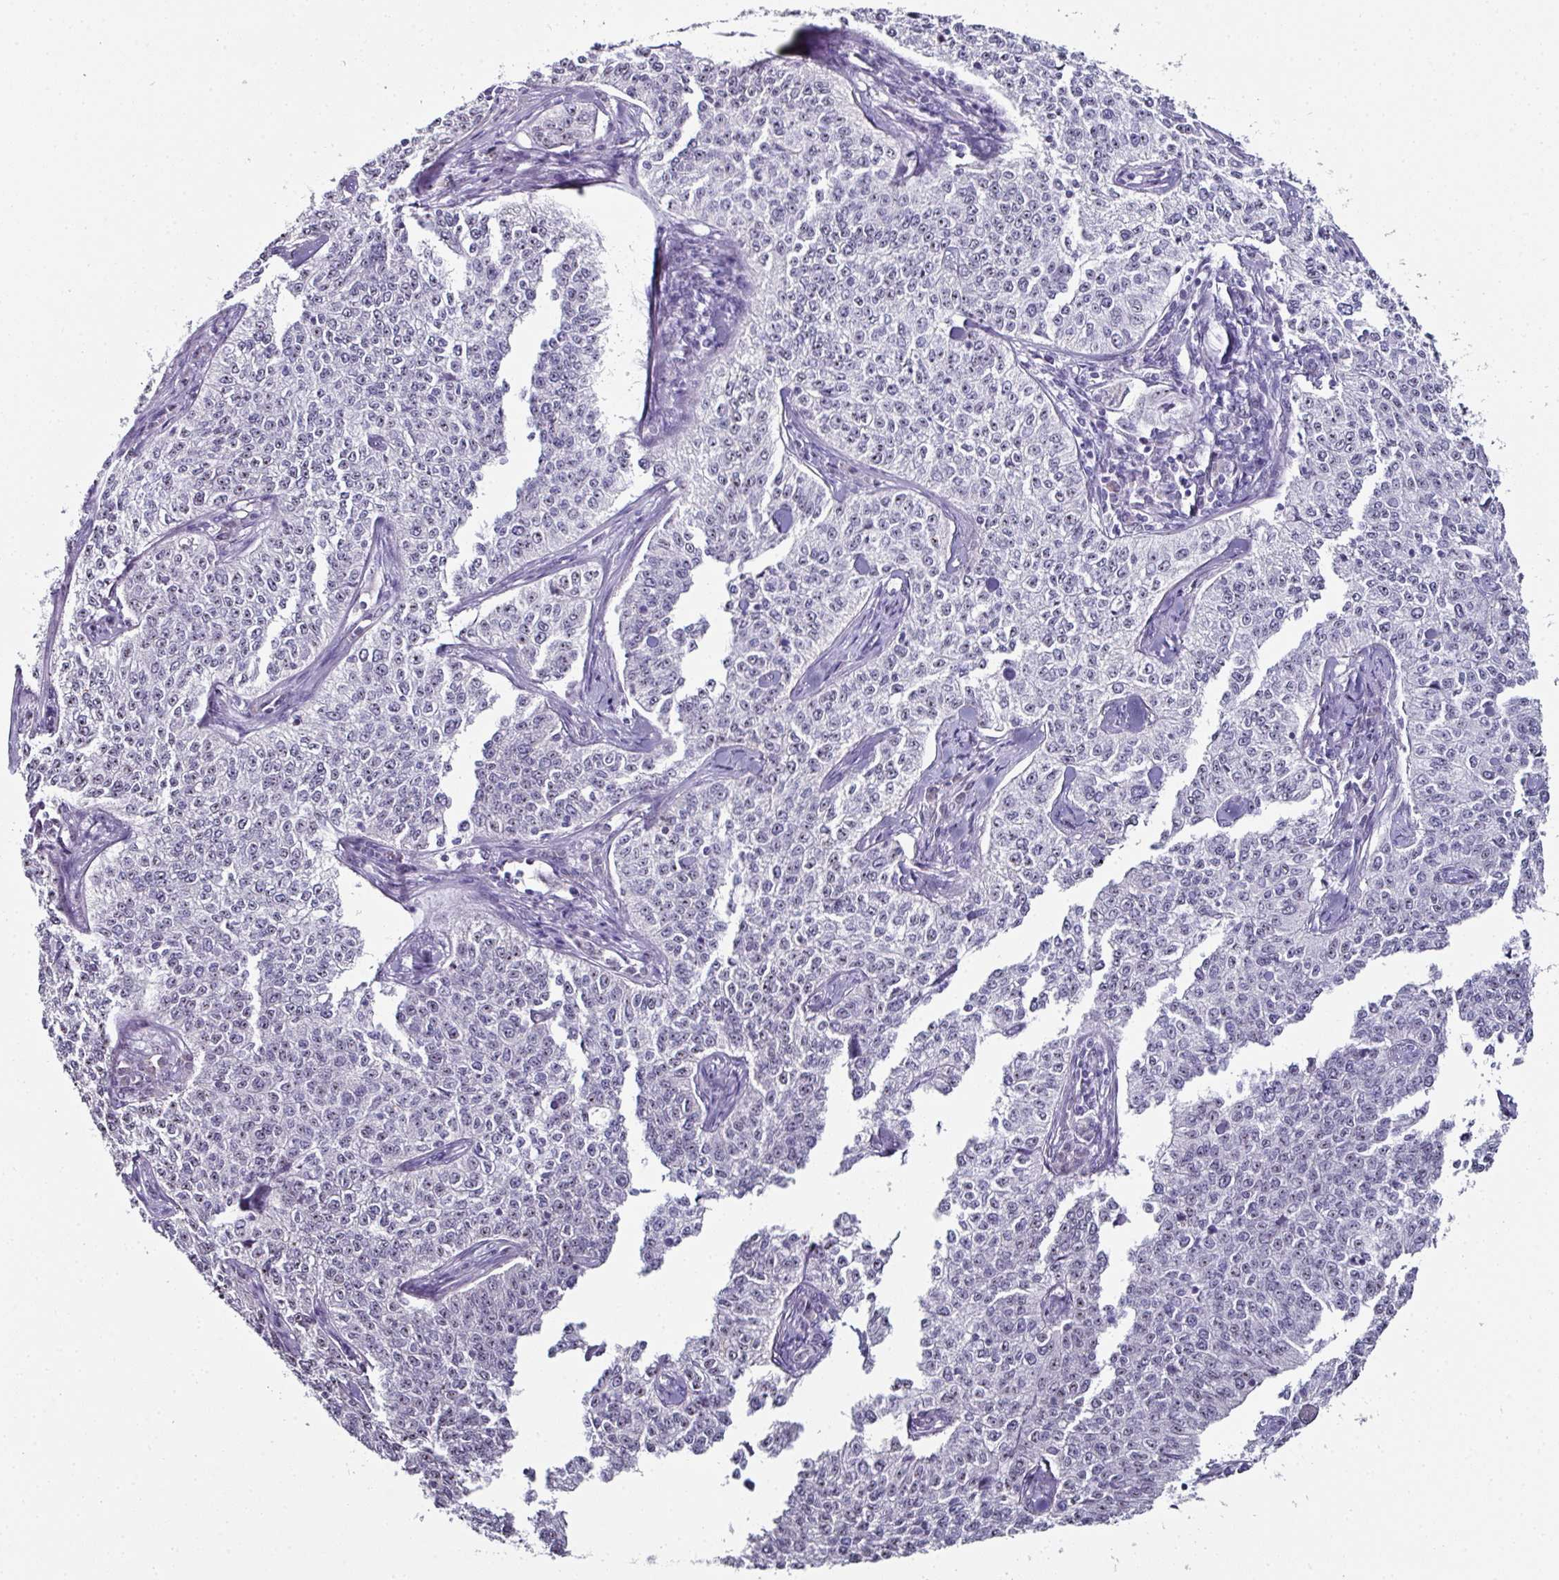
{"staining": {"intensity": "weak", "quantity": "<25%", "location": "nuclear"}, "tissue": "cervical cancer", "cell_type": "Tumor cells", "image_type": "cancer", "snomed": [{"axis": "morphology", "description": "Squamous cell carcinoma, NOS"}, {"axis": "topography", "description": "Cervix"}], "caption": "Immunohistochemistry (IHC) of cervical cancer (squamous cell carcinoma) reveals no positivity in tumor cells.", "gene": "NACC2", "patient": {"sex": "female", "age": 35}}